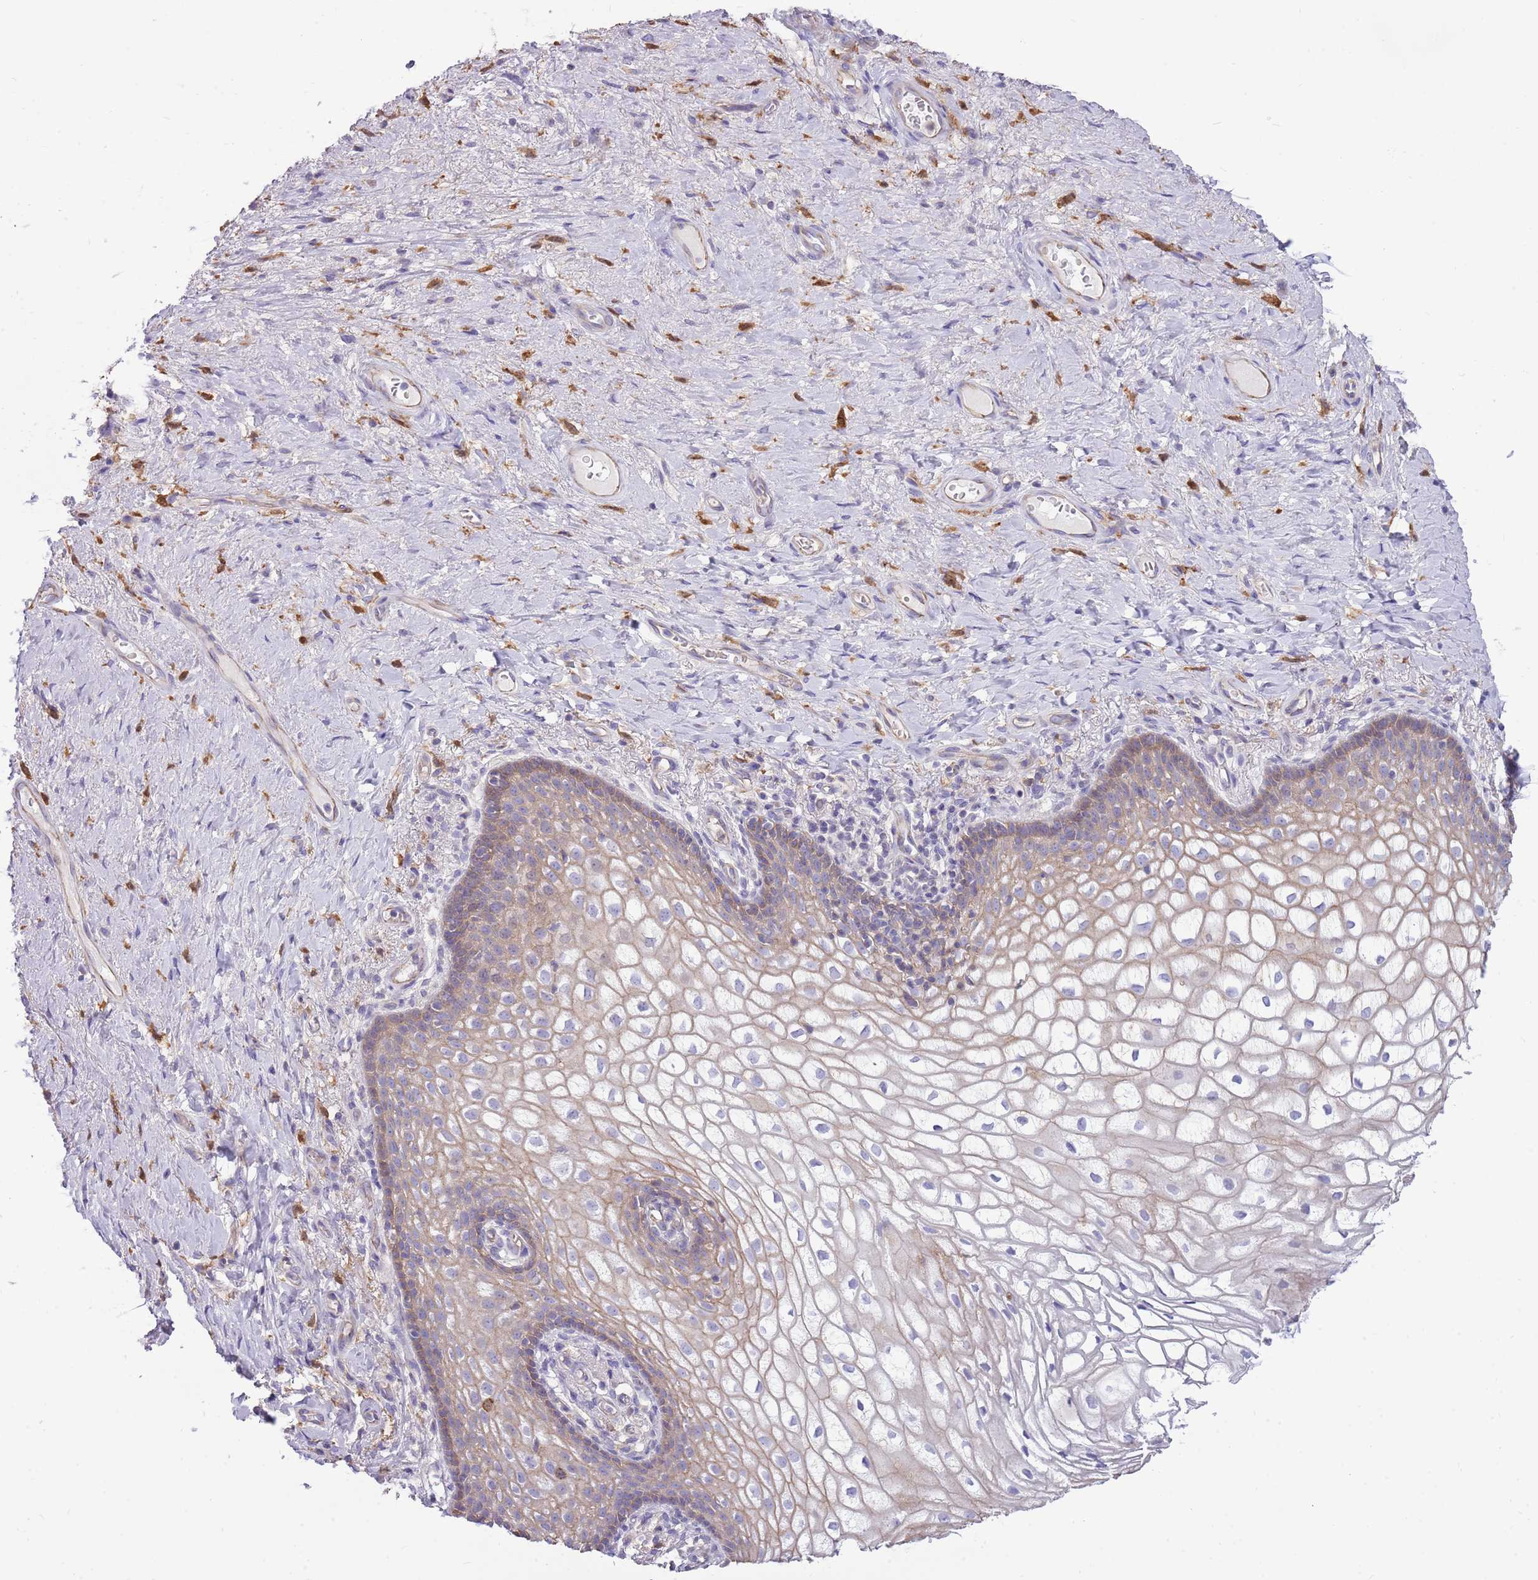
{"staining": {"intensity": "moderate", "quantity": "25%-75%", "location": "cytoplasmic/membranous"}, "tissue": "vagina", "cell_type": "Squamous epithelial cells", "image_type": "normal", "snomed": [{"axis": "morphology", "description": "Normal tissue, NOS"}, {"axis": "topography", "description": "Vagina"}], "caption": "The photomicrograph exhibits a brown stain indicating the presence of a protein in the cytoplasmic/membranous of squamous epithelial cells in vagina.", "gene": "WDR90", "patient": {"sex": "female", "age": 60}}